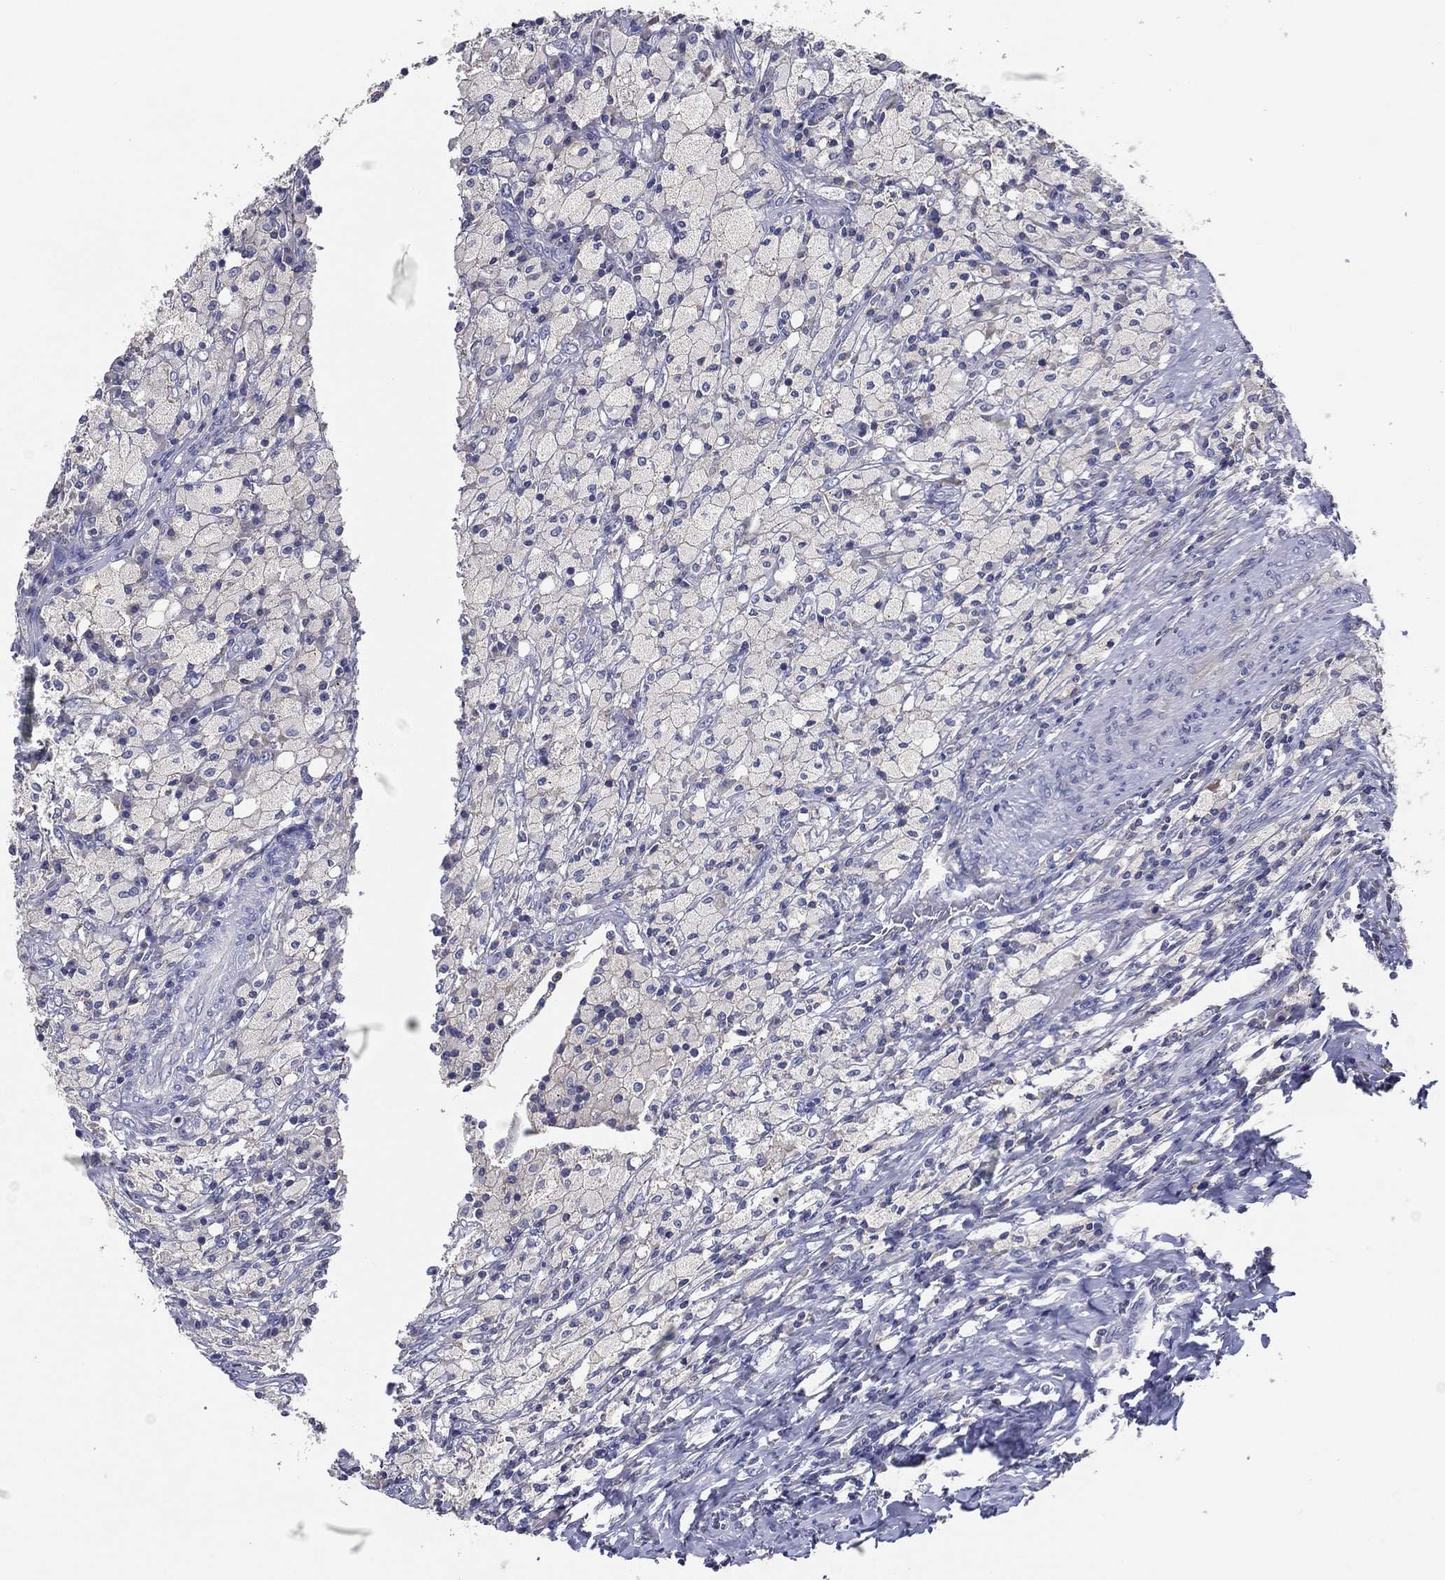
{"staining": {"intensity": "negative", "quantity": "none", "location": "none"}, "tissue": "testis cancer", "cell_type": "Tumor cells", "image_type": "cancer", "snomed": [{"axis": "morphology", "description": "Necrosis, NOS"}, {"axis": "morphology", "description": "Carcinoma, Embryonal, NOS"}, {"axis": "topography", "description": "Testis"}], "caption": "The photomicrograph demonstrates no staining of tumor cells in testis cancer (embryonal carcinoma).", "gene": "TFAP2A", "patient": {"sex": "male", "age": 19}}